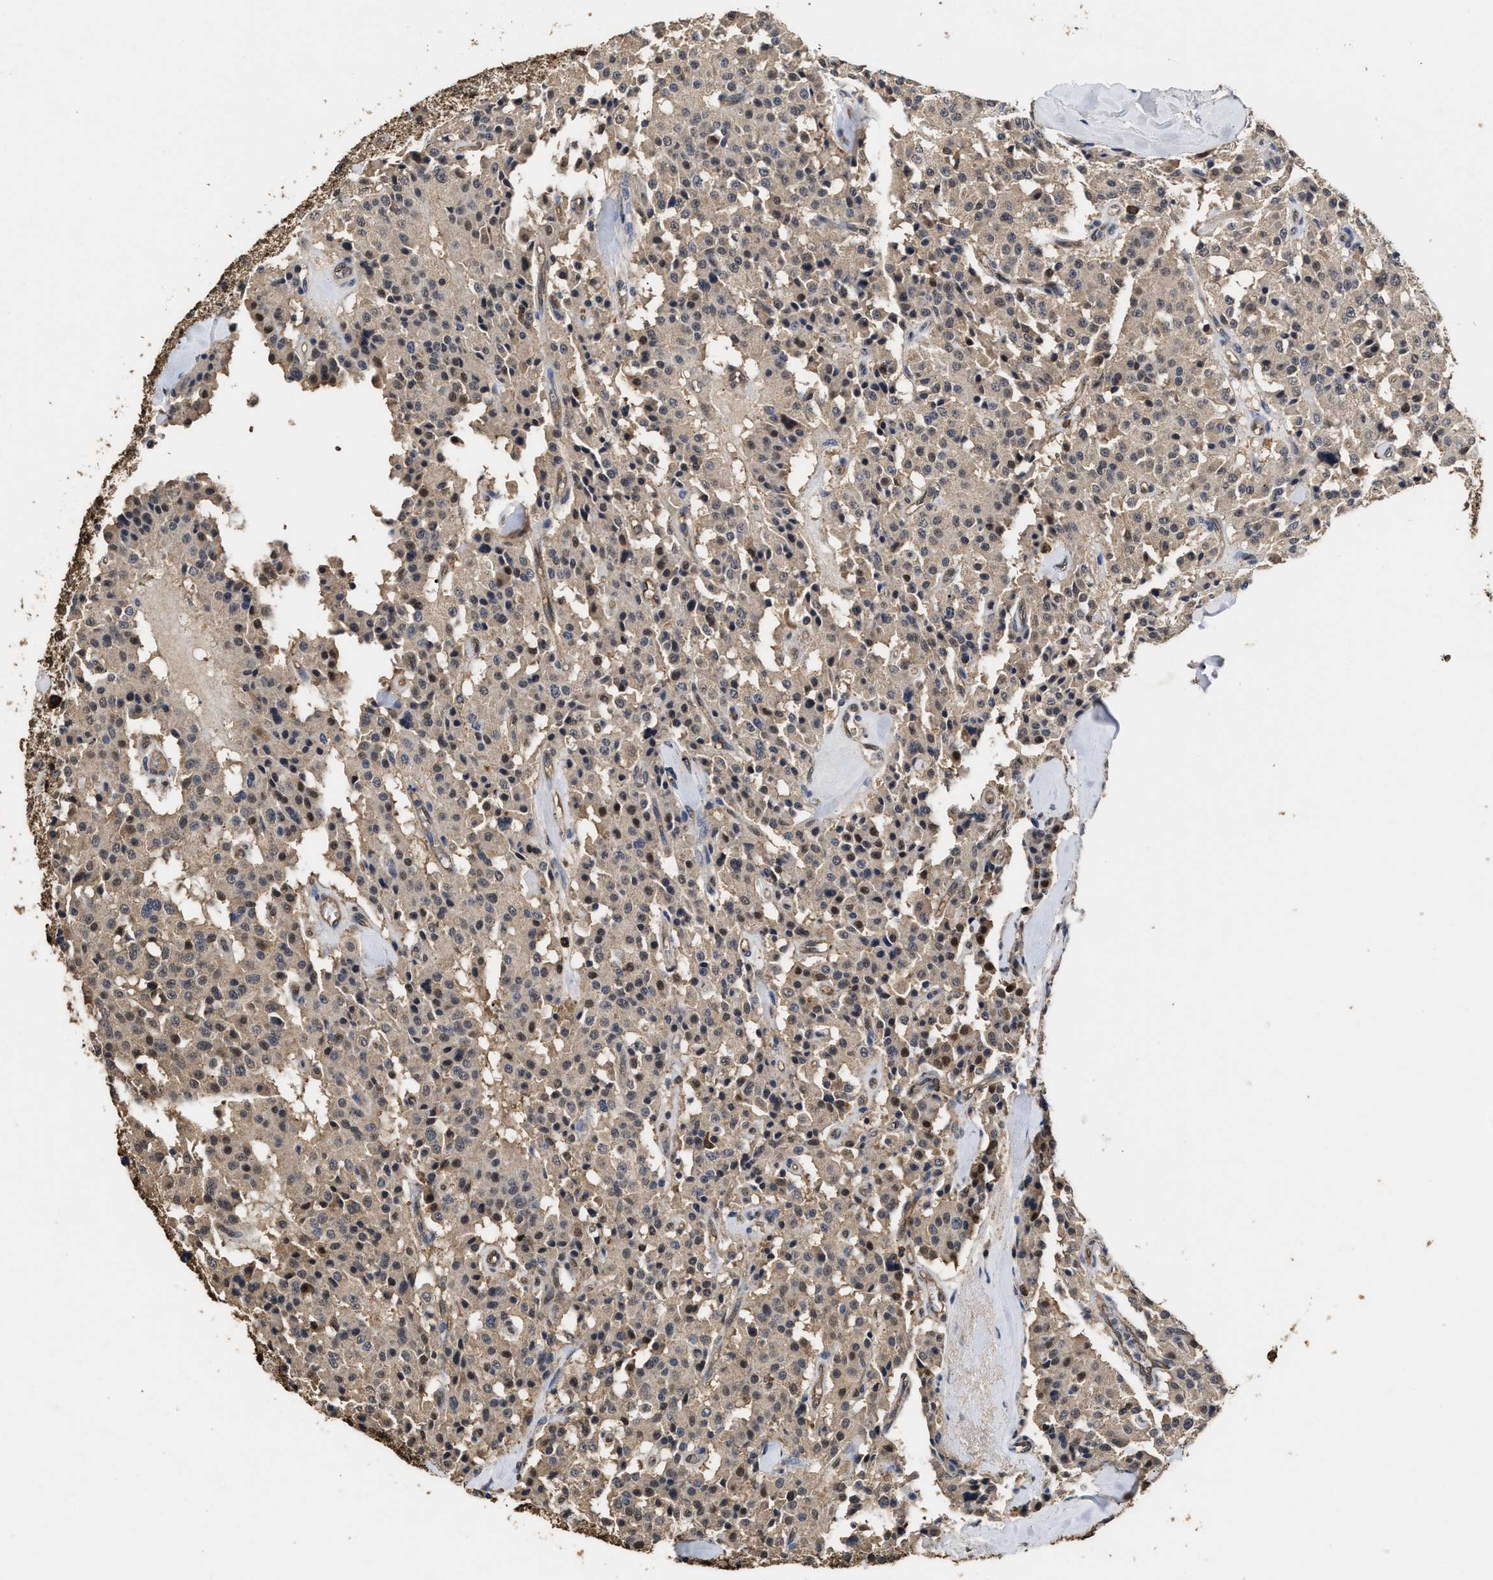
{"staining": {"intensity": "weak", "quantity": ">75%", "location": "cytoplasmic/membranous,nuclear"}, "tissue": "carcinoid", "cell_type": "Tumor cells", "image_type": "cancer", "snomed": [{"axis": "morphology", "description": "Carcinoid, malignant, NOS"}, {"axis": "topography", "description": "Lung"}], "caption": "Approximately >75% of tumor cells in carcinoid display weak cytoplasmic/membranous and nuclear protein expression as visualized by brown immunohistochemical staining.", "gene": "YWHAE", "patient": {"sex": "male", "age": 30}}